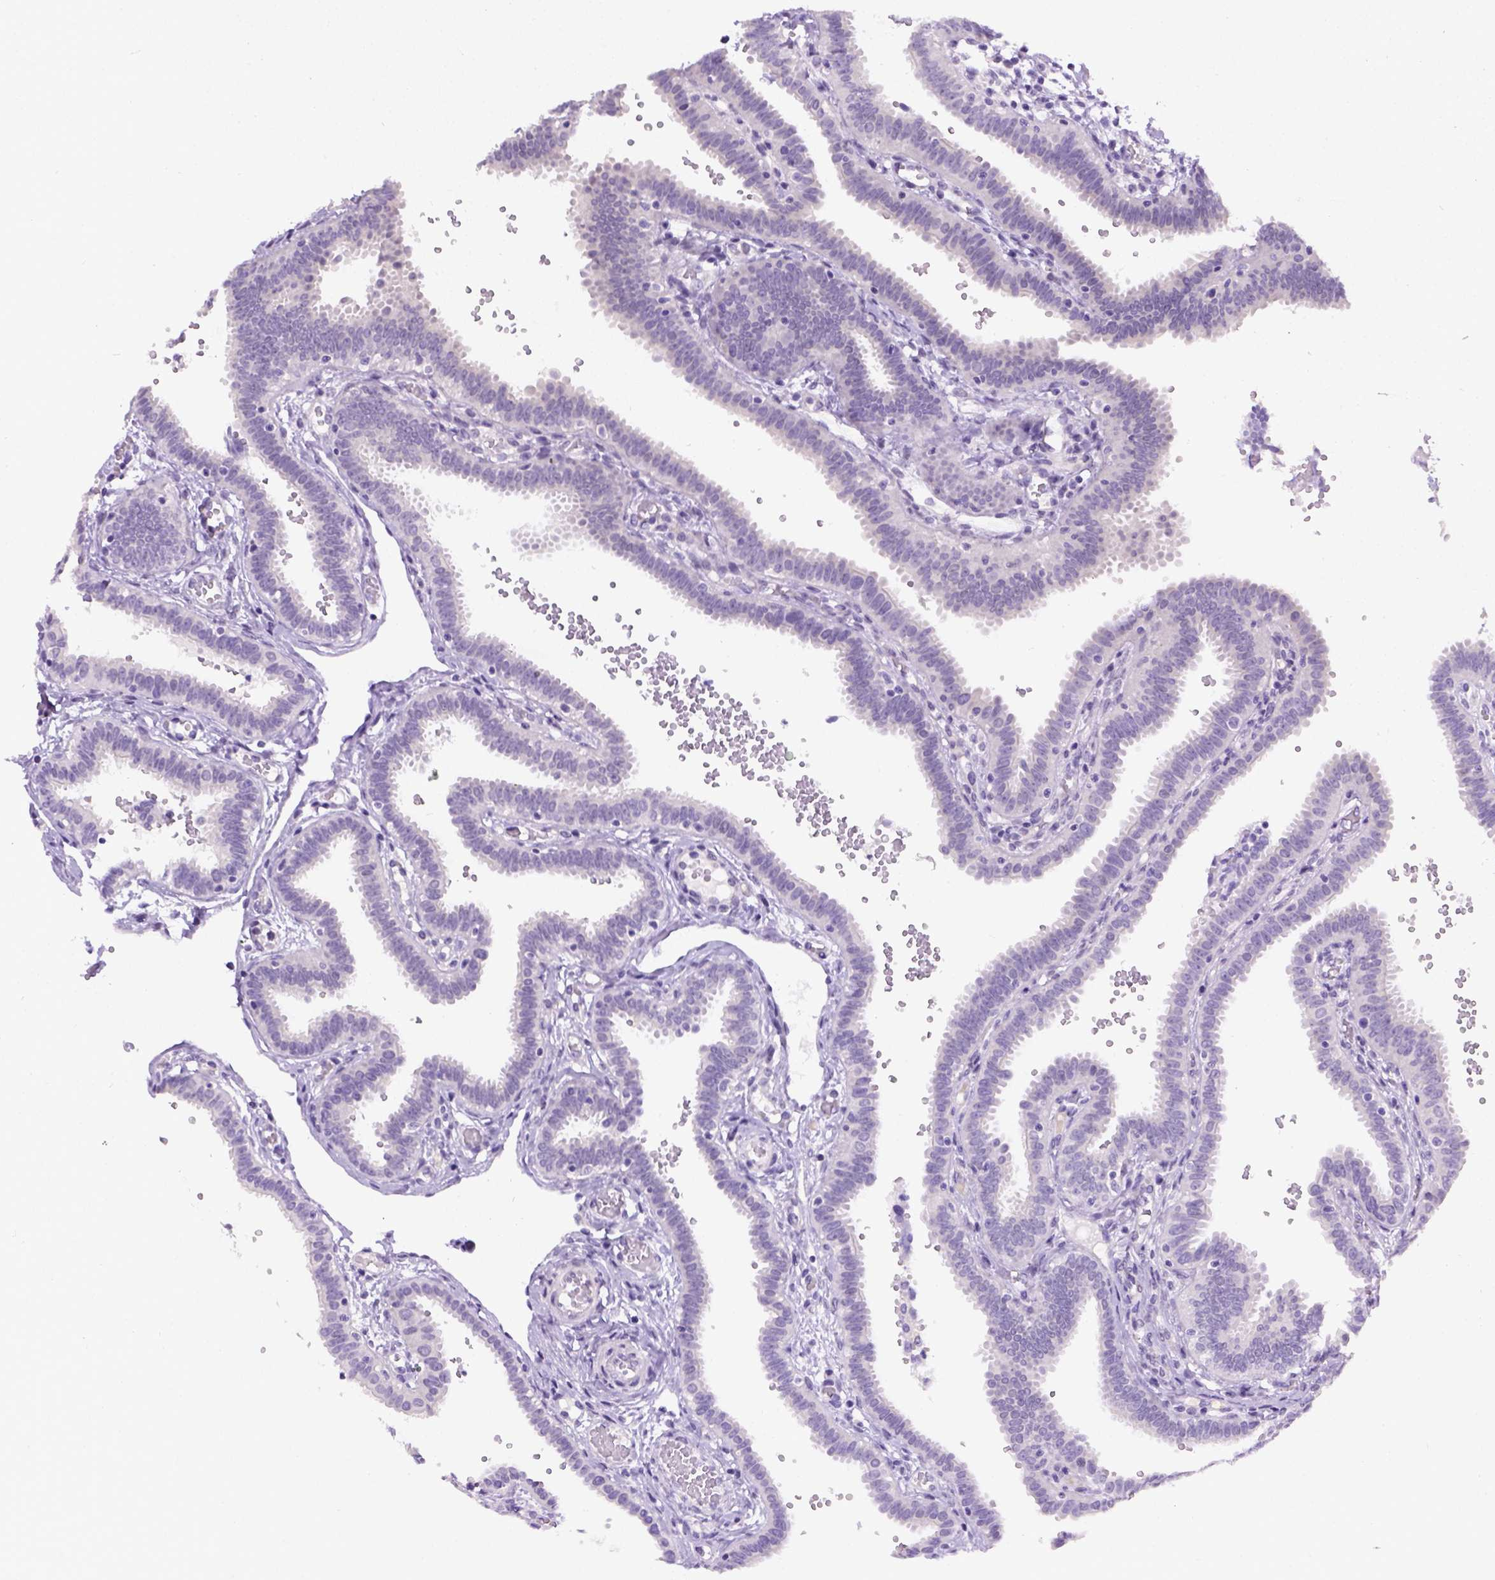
{"staining": {"intensity": "negative", "quantity": "none", "location": "none"}, "tissue": "fallopian tube", "cell_type": "Glandular cells", "image_type": "normal", "snomed": [{"axis": "morphology", "description": "Normal tissue, NOS"}, {"axis": "topography", "description": "Fallopian tube"}], "caption": "The photomicrograph shows no staining of glandular cells in normal fallopian tube. (DAB immunohistochemistry (IHC), high magnification).", "gene": "FAM184B", "patient": {"sex": "female", "age": 37}}